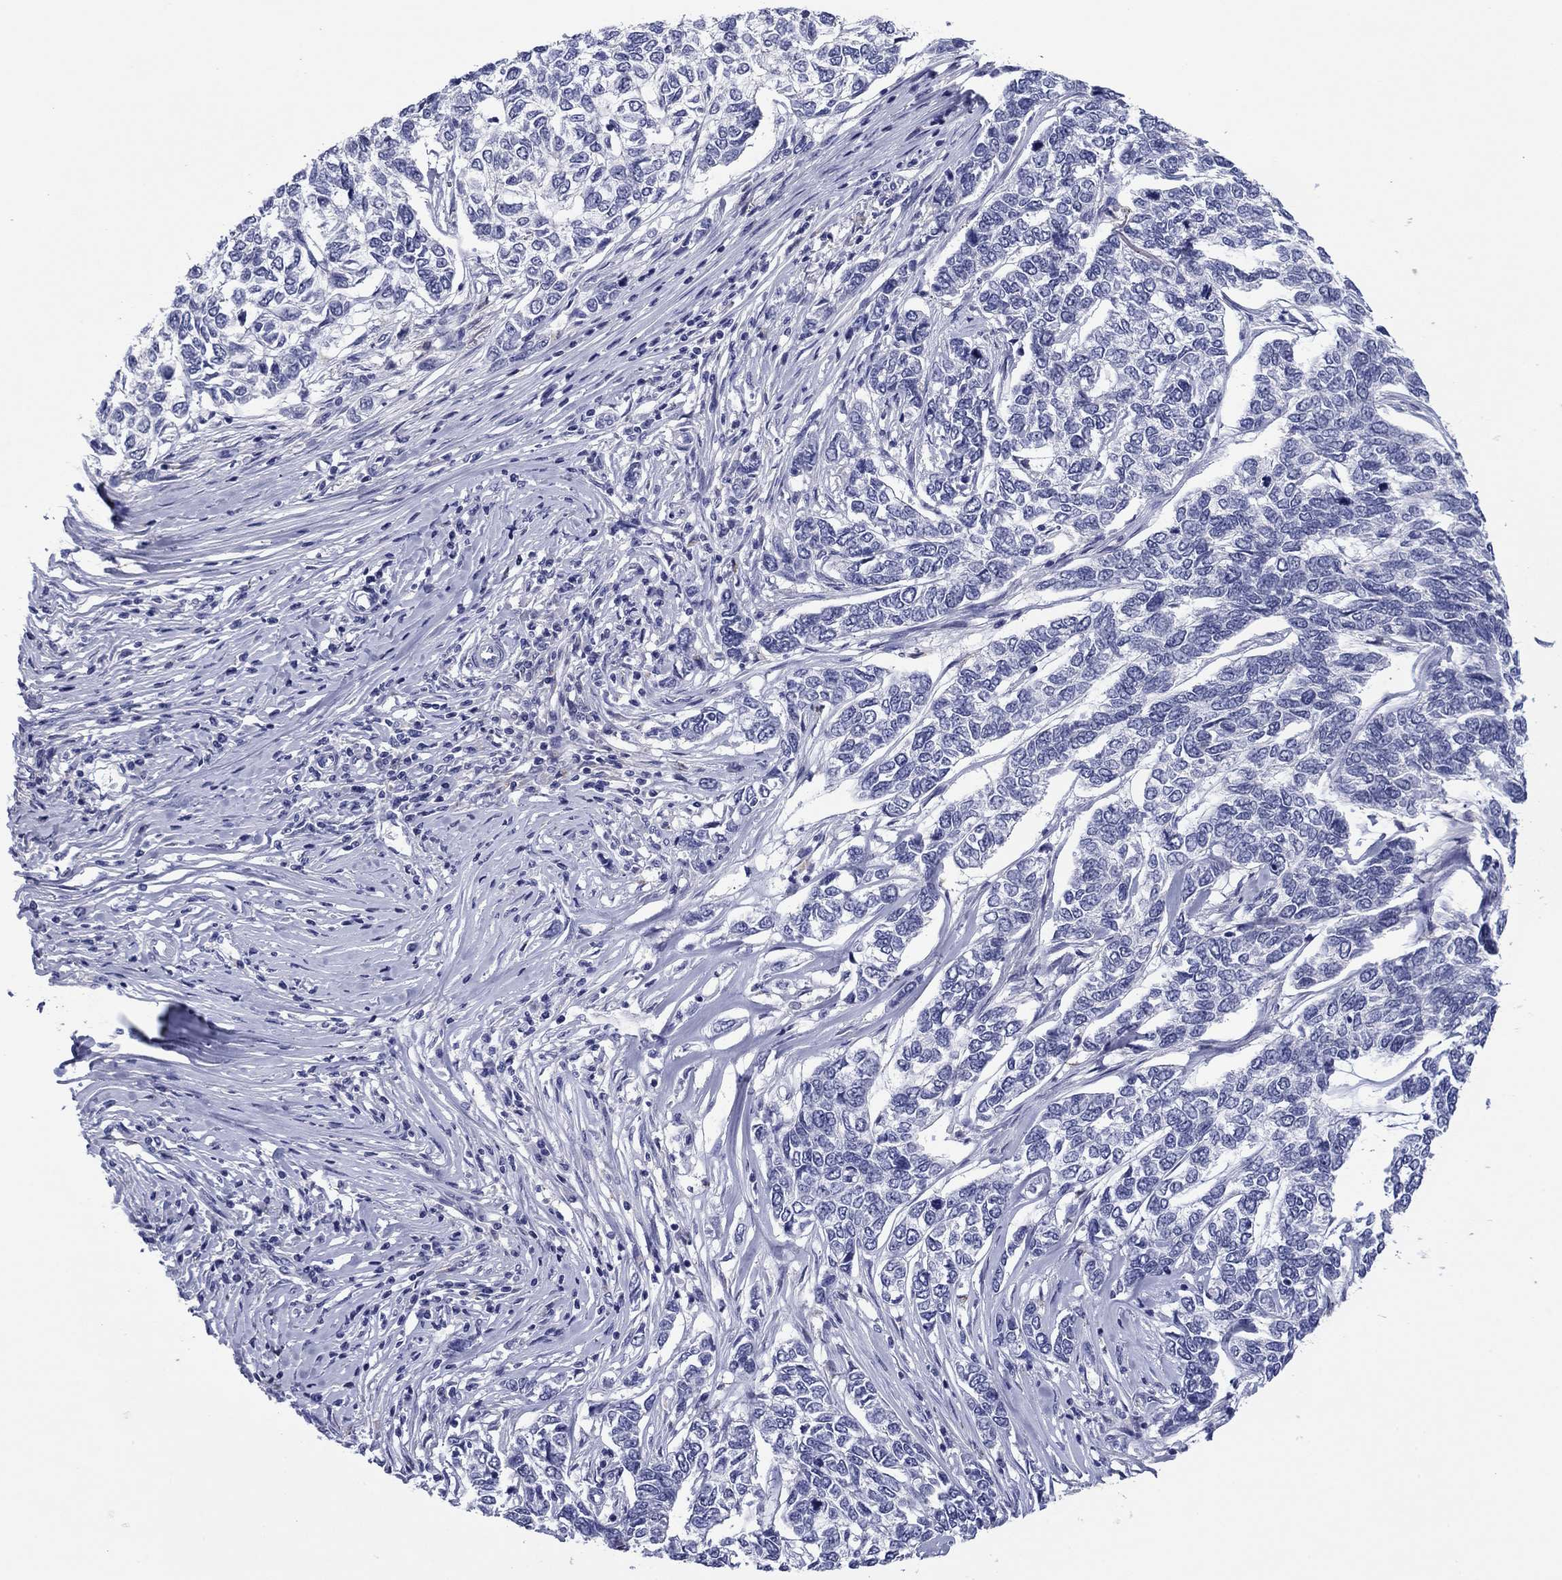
{"staining": {"intensity": "negative", "quantity": "none", "location": "none"}, "tissue": "skin cancer", "cell_type": "Tumor cells", "image_type": "cancer", "snomed": [{"axis": "morphology", "description": "Basal cell carcinoma"}, {"axis": "topography", "description": "Skin"}], "caption": "Immunohistochemistry (IHC) image of basal cell carcinoma (skin) stained for a protein (brown), which shows no positivity in tumor cells.", "gene": "TCFL5", "patient": {"sex": "female", "age": 65}}